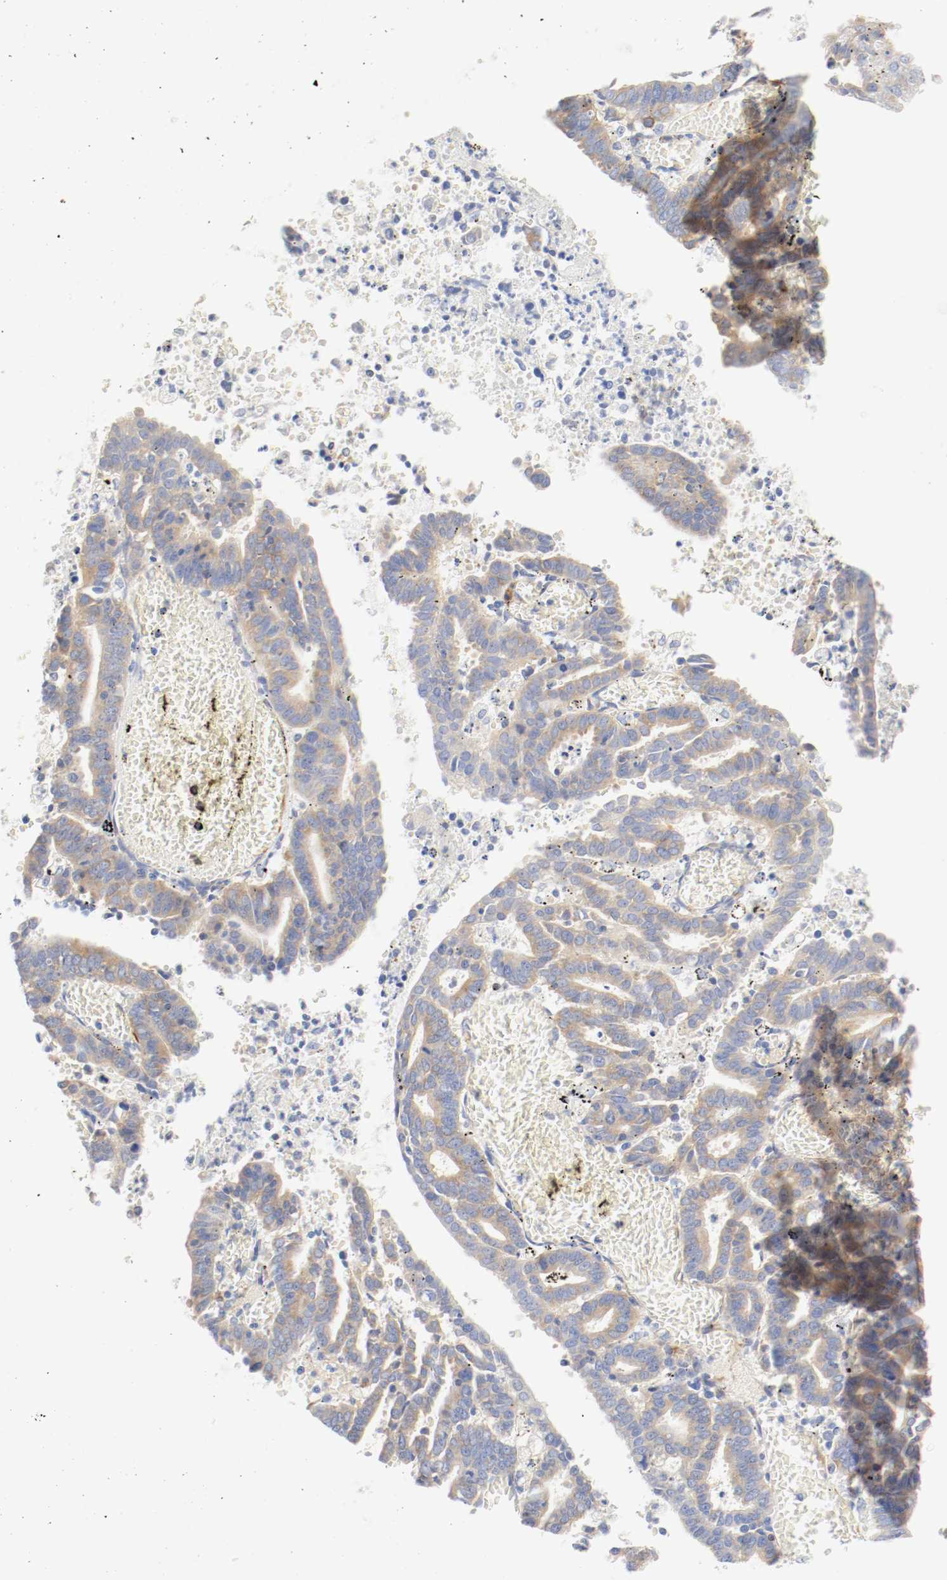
{"staining": {"intensity": "moderate", "quantity": ">75%", "location": "cytoplasmic/membranous"}, "tissue": "endometrial cancer", "cell_type": "Tumor cells", "image_type": "cancer", "snomed": [{"axis": "morphology", "description": "Adenocarcinoma, NOS"}, {"axis": "topography", "description": "Uterus"}], "caption": "This photomicrograph exhibits immunohistochemistry staining of endometrial cancer, with medium moderate cytoplasmic/membranous positivity in about >75% of tumor cells.", "gene": "GIT1", "patient": {"sex": "female", "age": 83}}